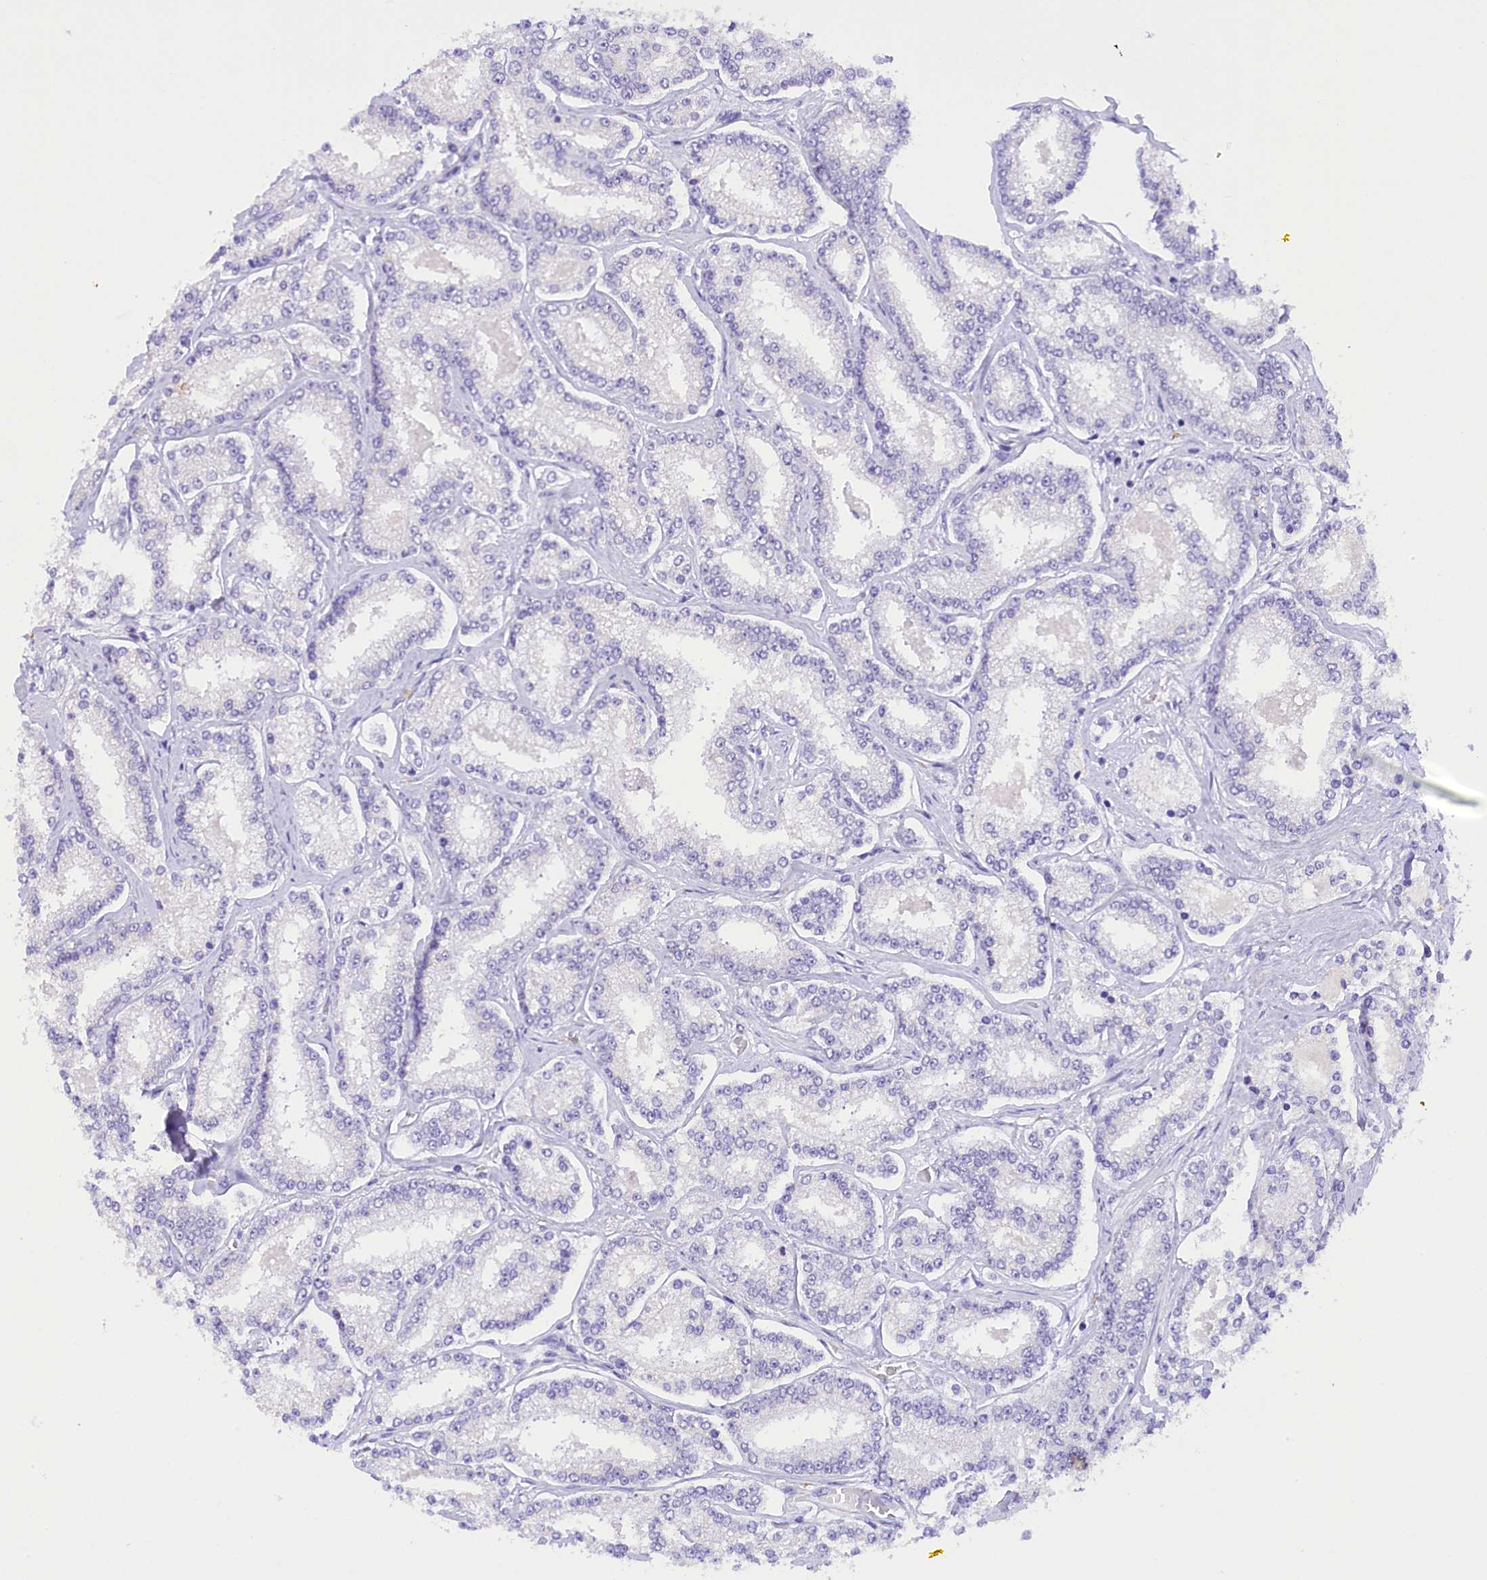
{"staining": {"intensity": "negative", "quantity": "none", "location": "none"}, "tissue": "prostate cancer", "cell_type": "Tumor cells", "image_type": "cancer", "snomed": [{"axis": "morphology", "description": "Normal tissue, NOS"}, {"axis": "morphology", "description": "Adenocarcinoma, High grade"}, {"axis": "topography", "description": "Prostate"}], "caption": "Immunohistochemistry (IHC) histopathology image of human prostate cancer stained for a protein (brown), which reveals no positivity in tumor cells. The staining was performed using DAB (3,3'-diaminobenzidine) to visualize the protein expression in brown, while the nuclei were stained in blue with hematoxylin (Magnification: 20x).", "gene": "COL6A5", "patient": {"sex": "male", "age": 83}}